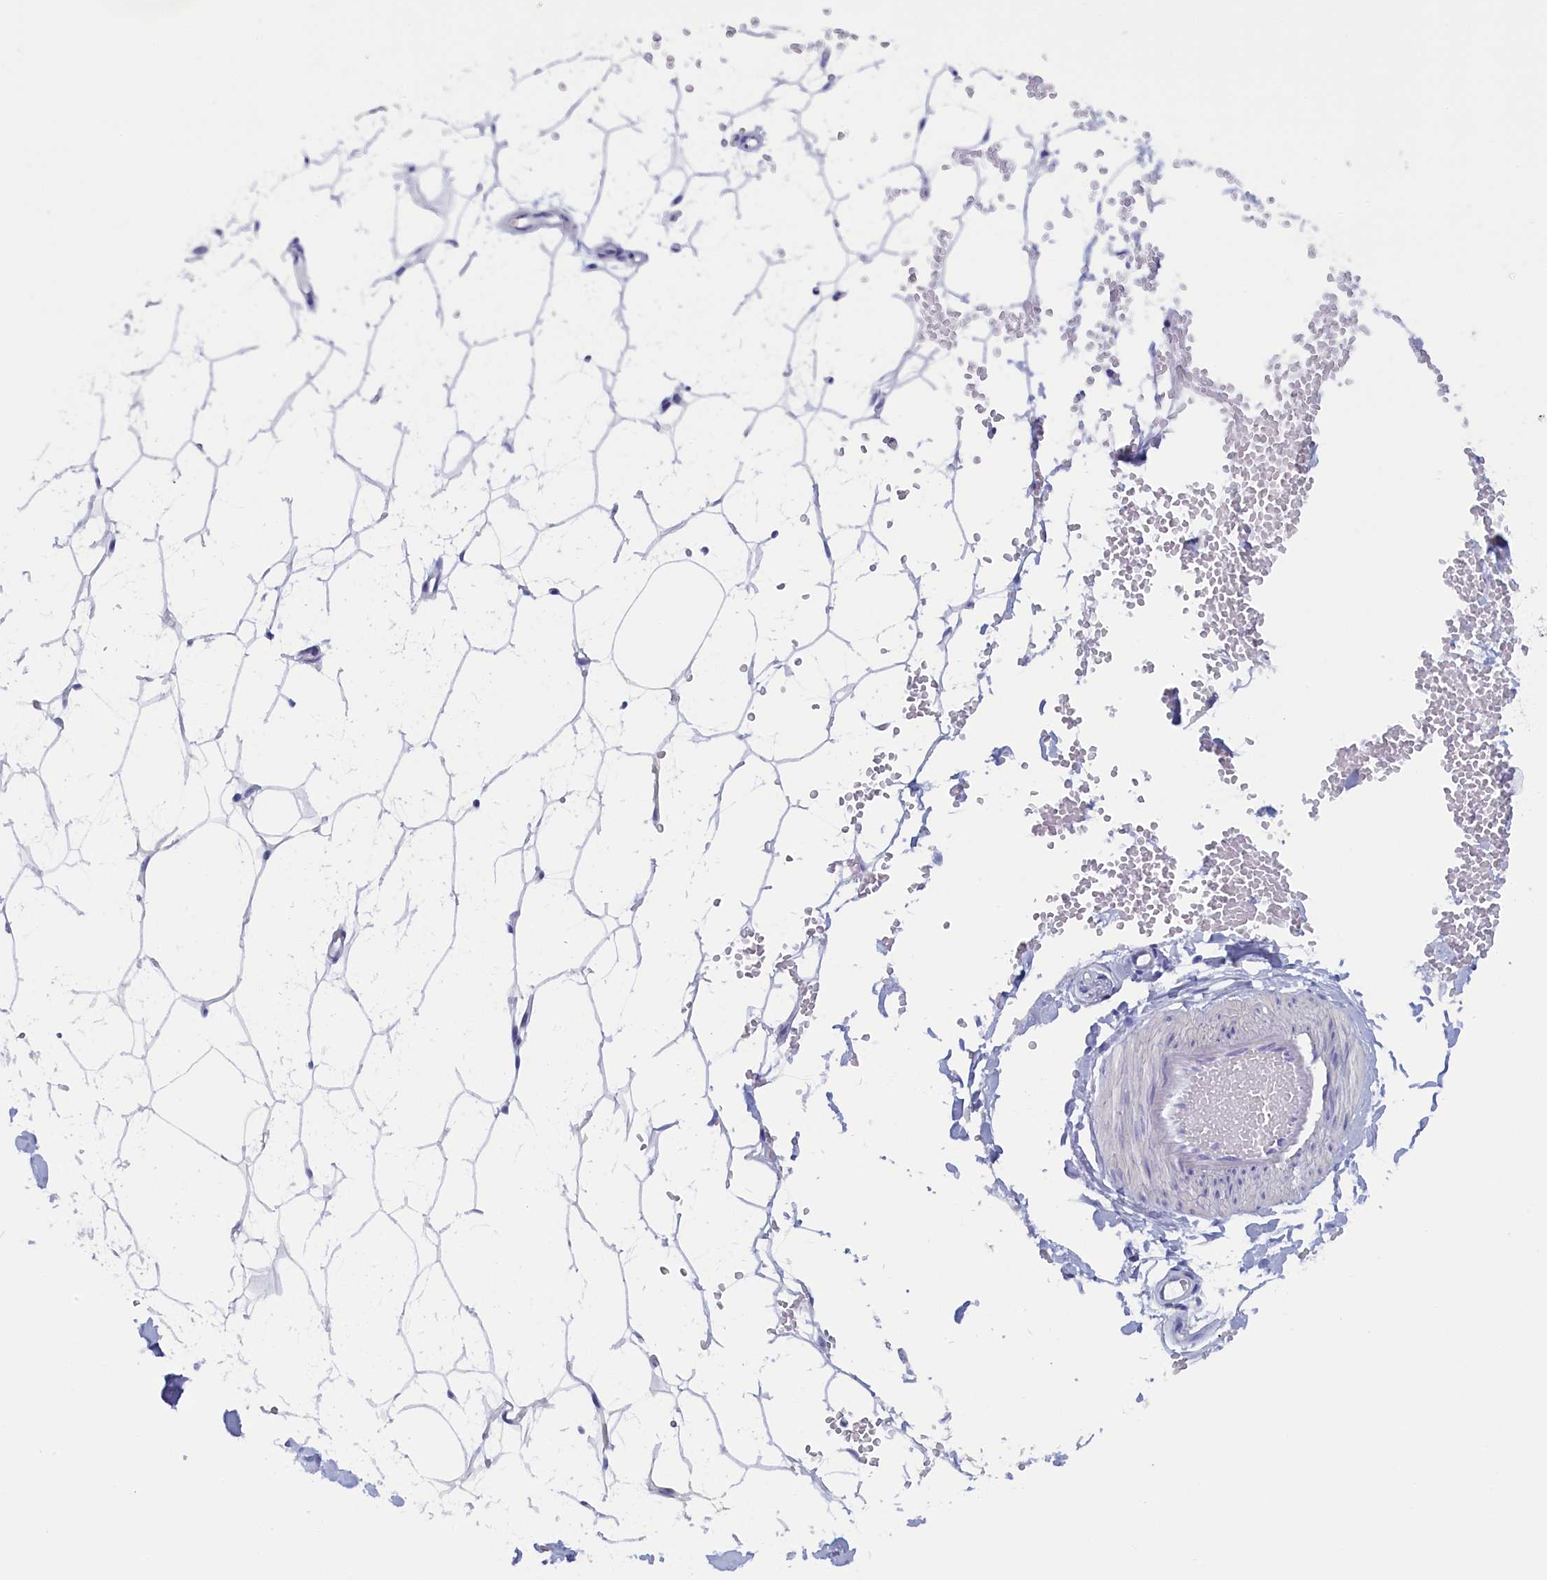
{"staining": {"intensity": "negative", "quantity": "none", "location": "none"}, "tissue": "adipose tissue", "cell_type": "Adipocytes", "image_type": "normal", "snomed": [{"axis": "morphology", "description": "Normal tissue, NOS"}, {"axis": "topography", "description": "Breast"}], "caption": "Micrograph shows no significant protein expression in adipocytes of benign adipose tissue.", "gene": "ANKRD2", "patient": {"sex": "female", "age": 23}}